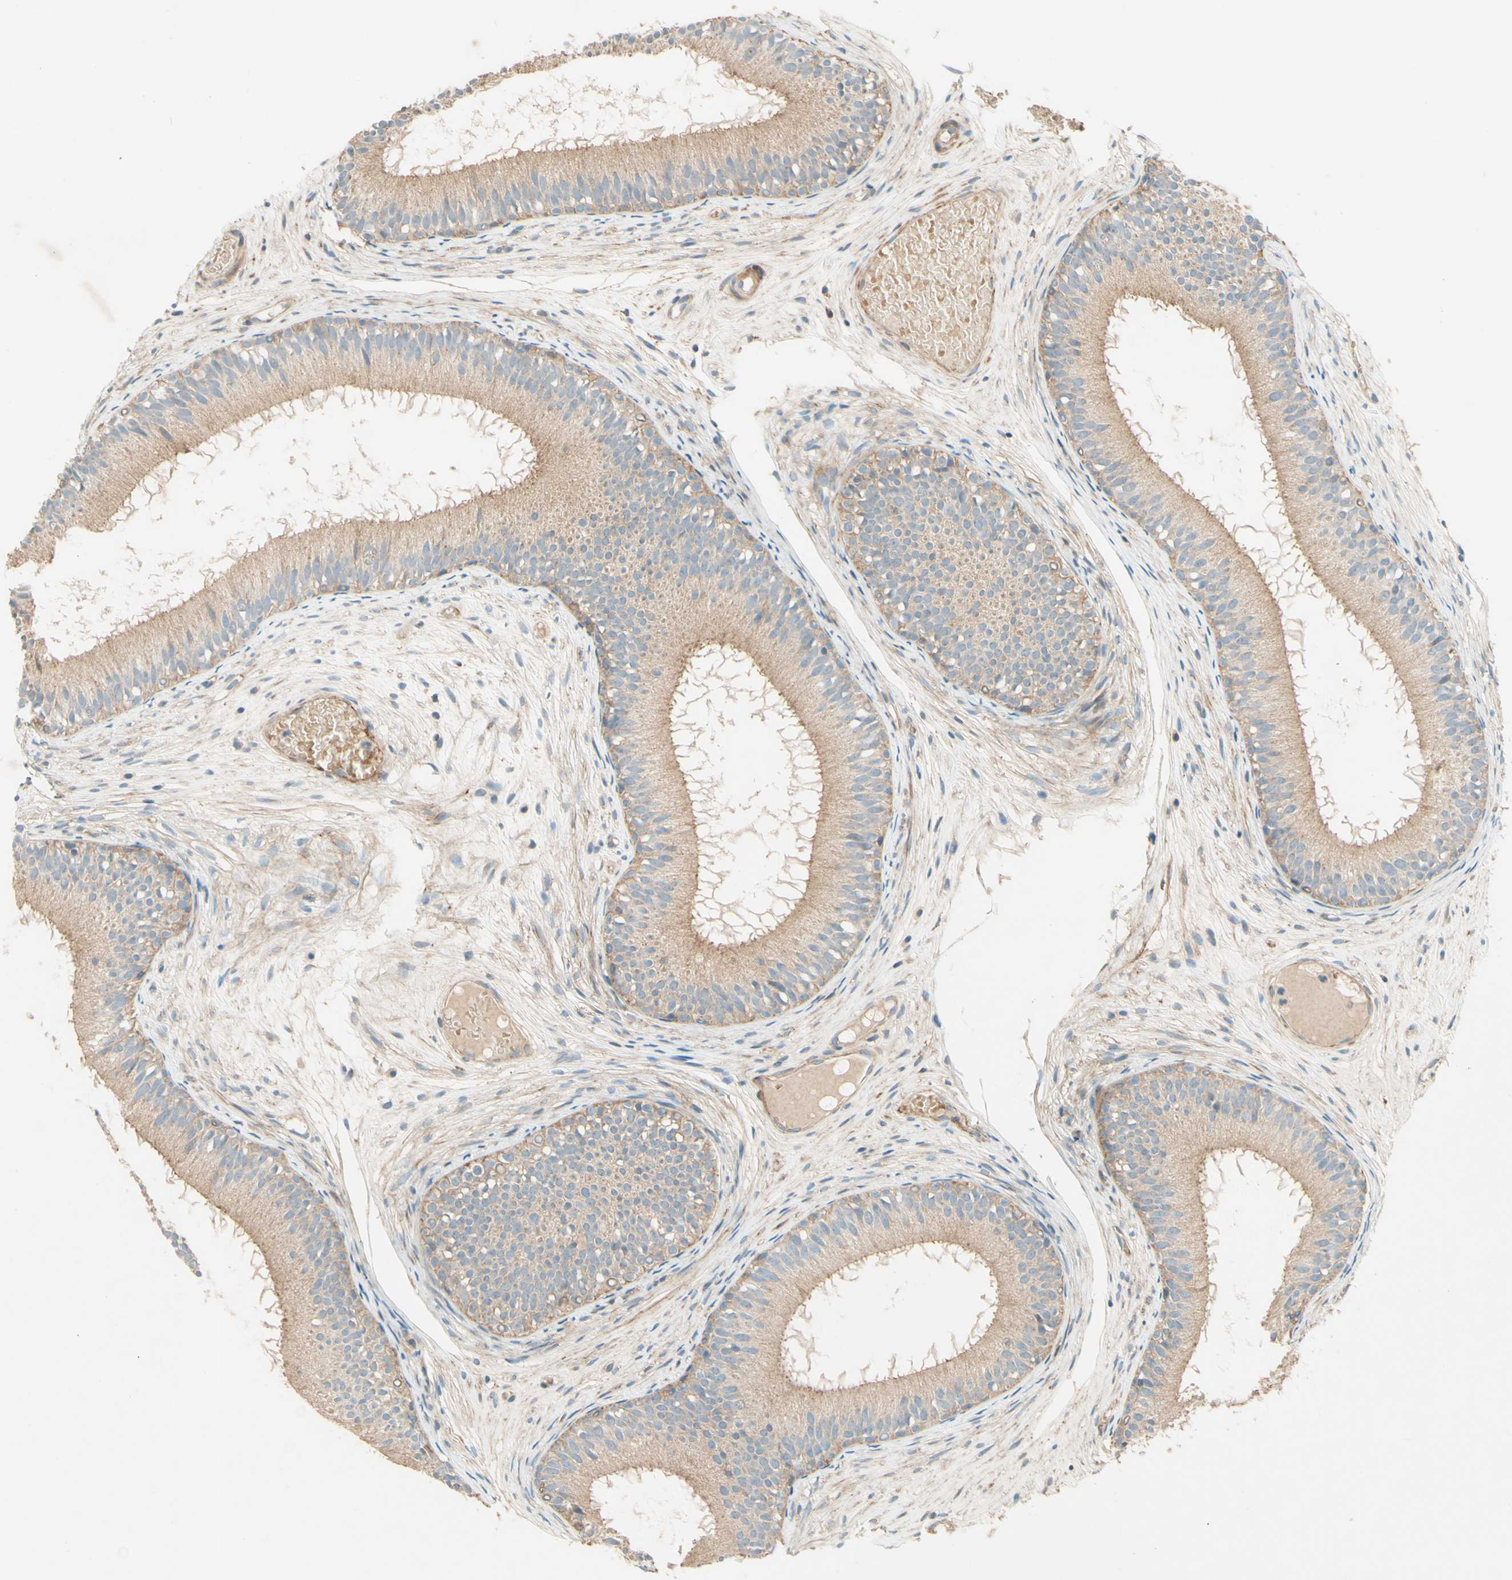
{"staining": {"intensity": "moderate", "quantity": ">75%", "location": "cytoplasmic/membranous"}, "tissue": "epididymis", "cell_type": "Glandular cells", "image_type": "normal", "snomed": [{"axis": "morphology", "description": "Normal tissue, NOS"}, {"axis": "morphology", "description": "Atrophy, NOS"}, {"axis": "topography", "description": "Testis"}, {"axis": "topography", "description": "Epididymis"}], "caption": "Moderate cytoplasmic/membranous staining for a protein is appreciated in approximately >75% of glandular cells of benign epididymis using IHC.", "gene": "ADAM17", "patient": {"sex": "male", "age": 18}}